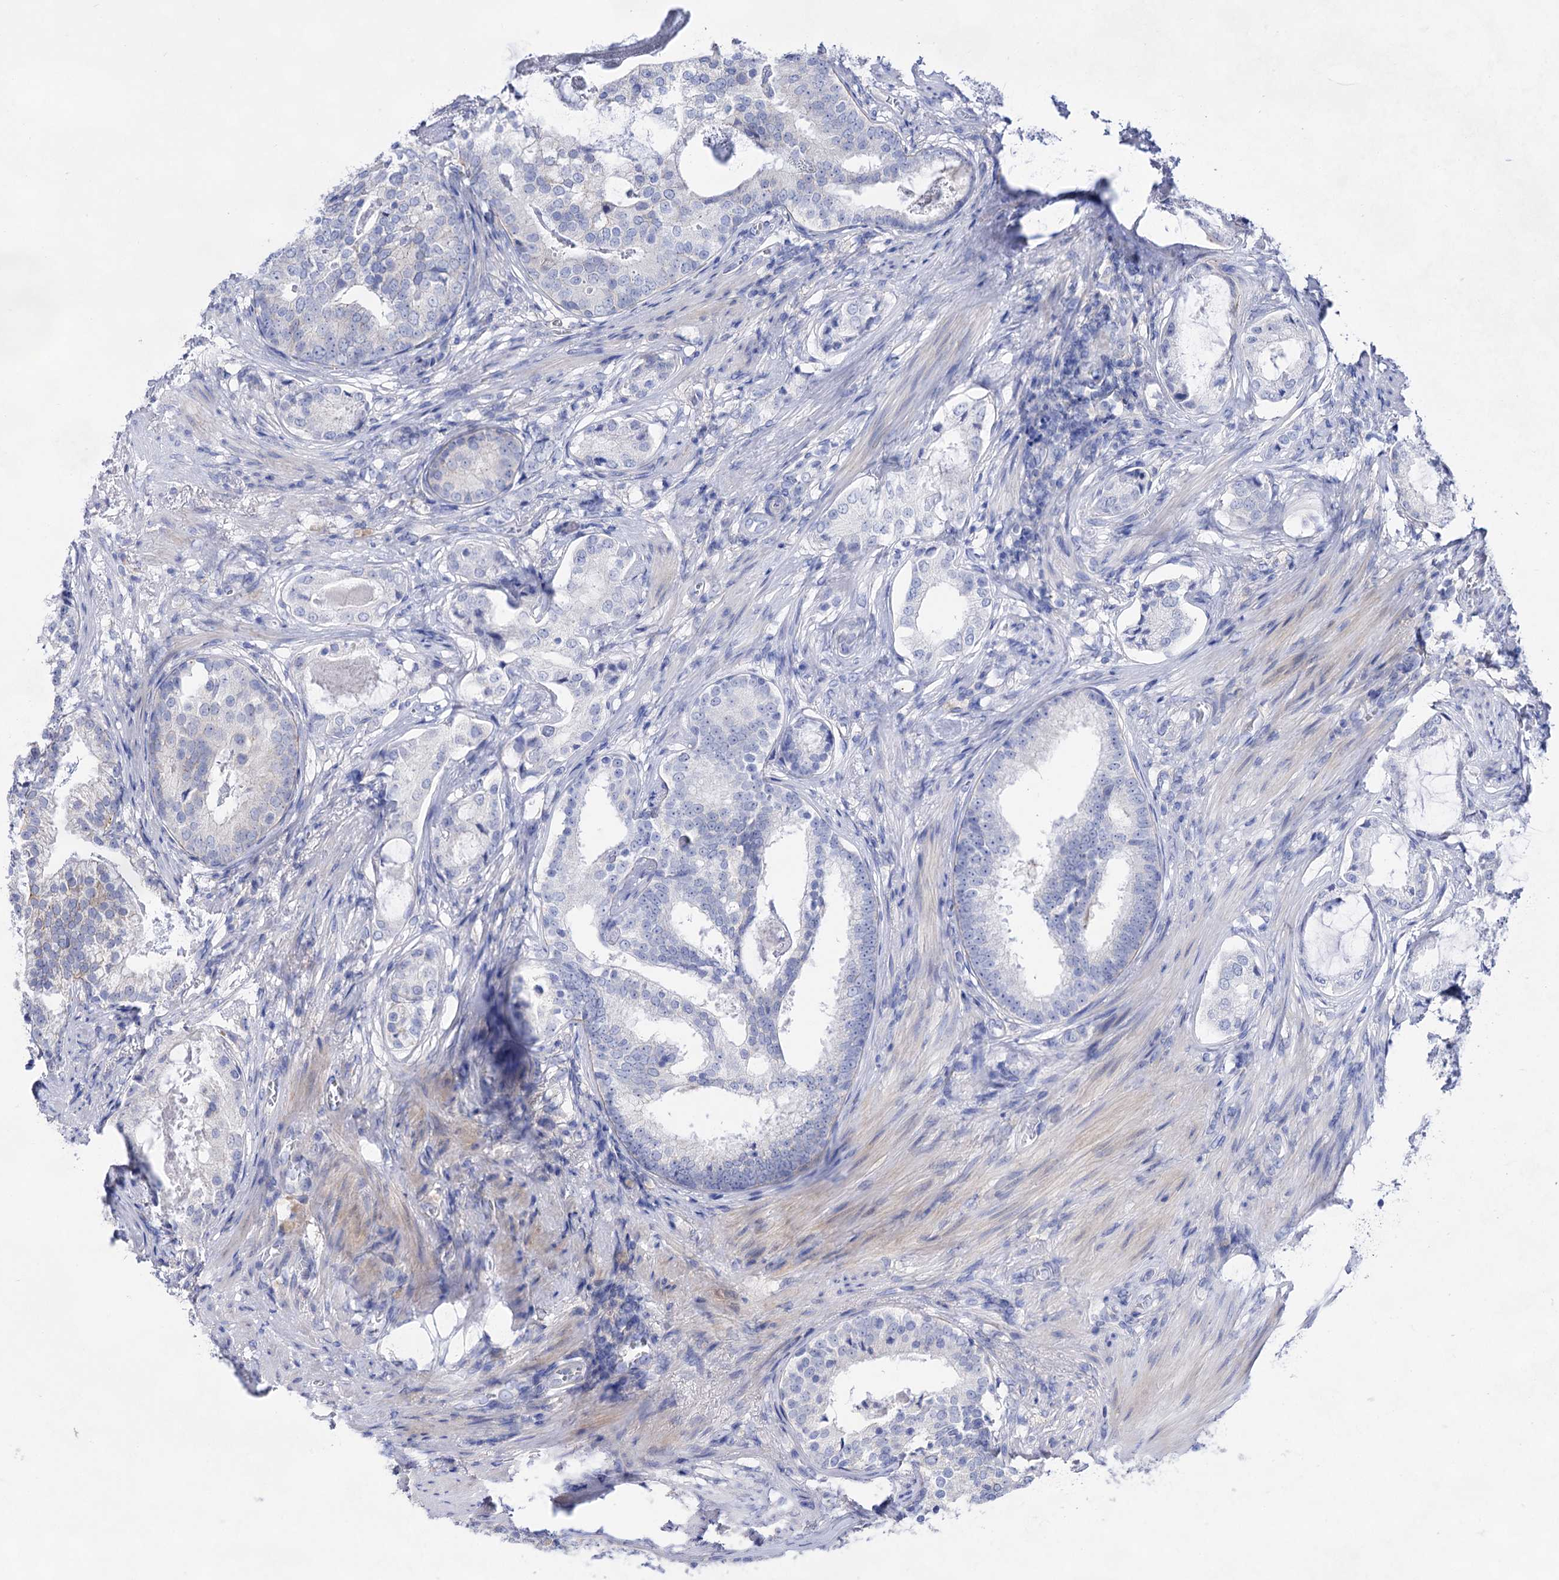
{"staining": {"intensity": "negative", "quantity": "none", "location": "none"}, "tissue": "prostate cancer", "cell_type": "Tumor cells", "image_type": "cancer", "snomed": [{"axis": "morphology", "description": "Adenocarcinoma, Low grade"}, {"axis": "topography", "description": "Prostate"}], "caption": "IHC of human prostate cancer (low-grade adenocarcinoma) demonstrates no expression in tumor cells. (Stains: DAB immunohistochemistry with hematoxylin counter stain, Microscopy: brightfield microscopy at high magnification).", "gene": "PLIN1", "patient": {"sex": "male", "age": 71}}